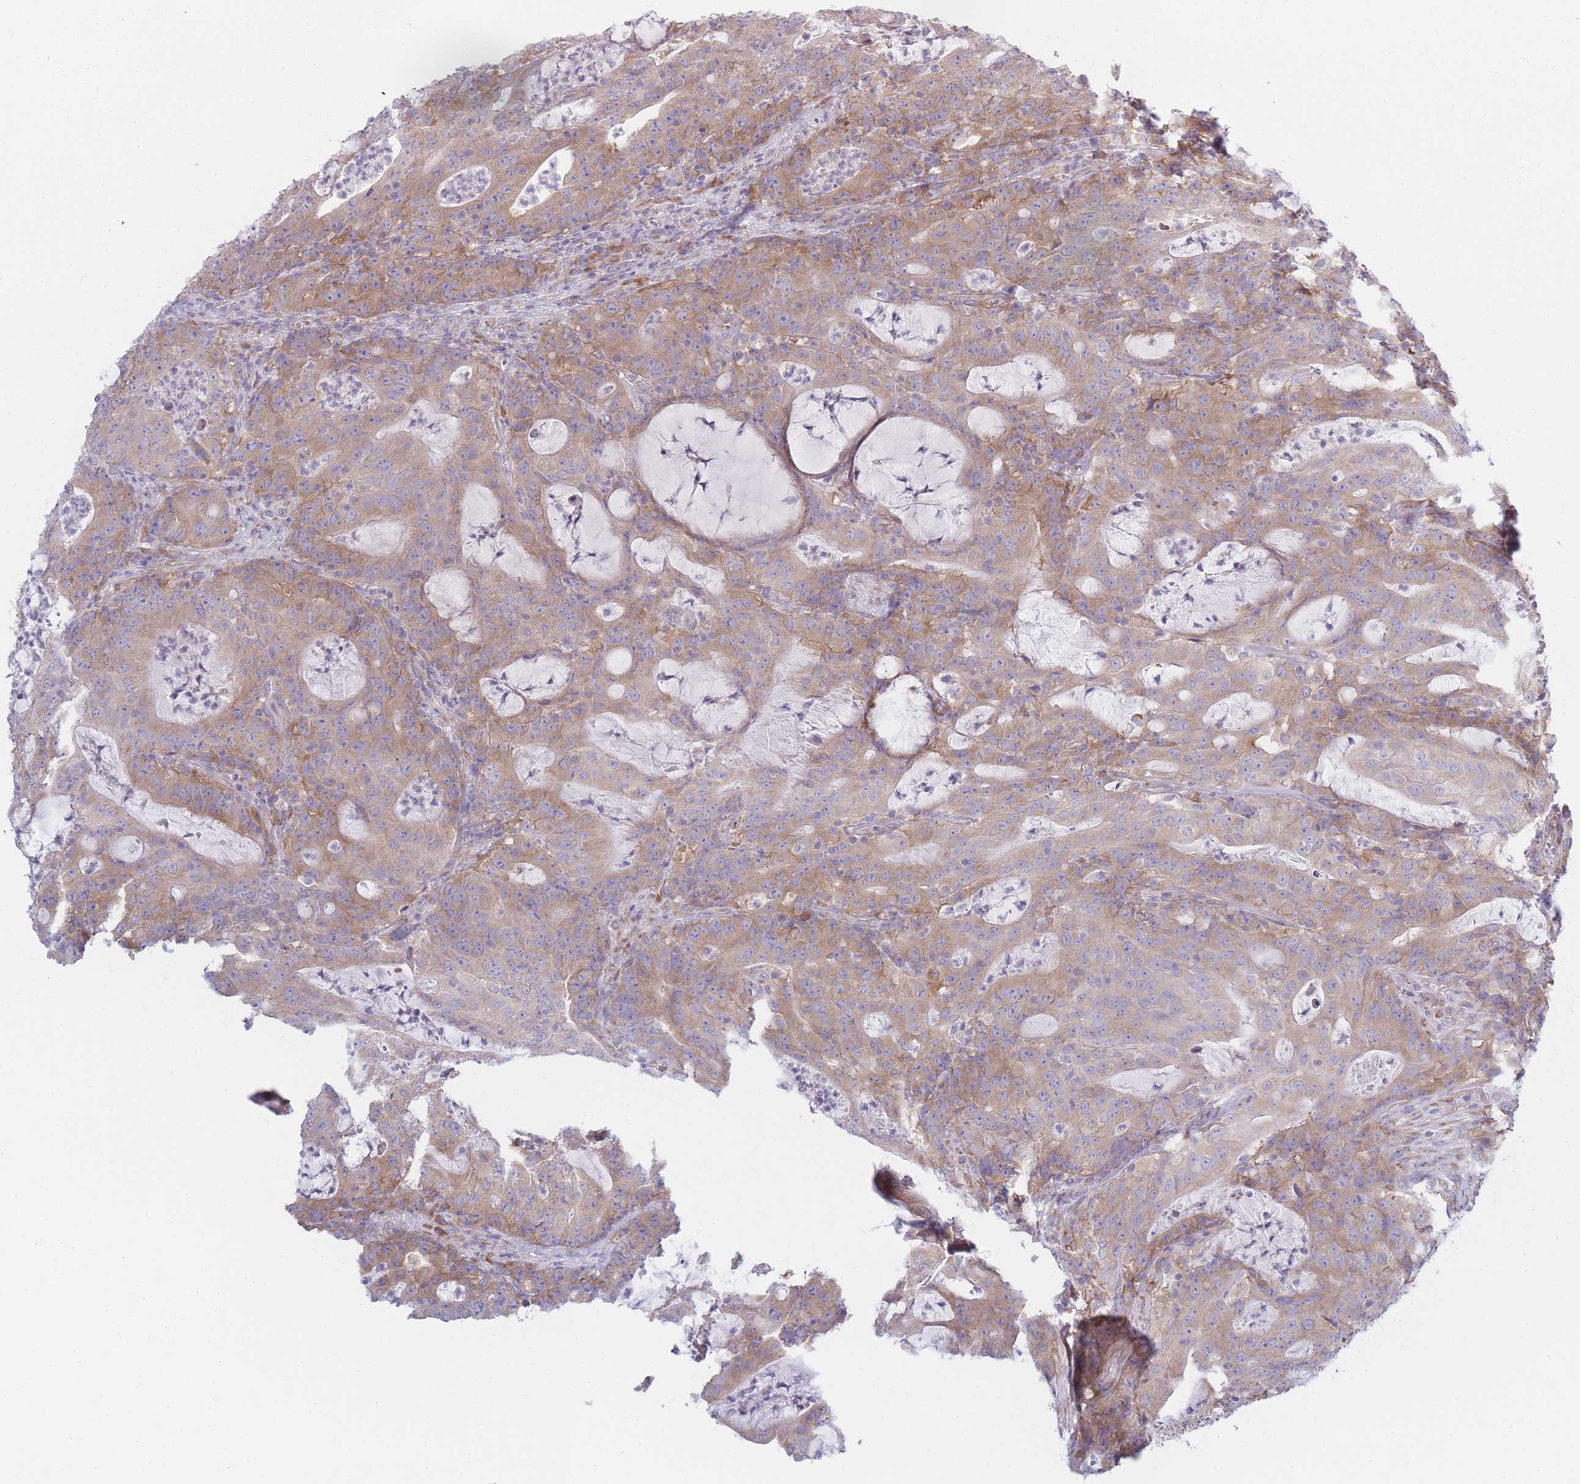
{"staining": {"intensity": "moderate", "quantity": ">75%", "location": "cytoplasmic/membranous"}, "tissue": "colorectal cancer", "cell_type": "Tumor cells", "image_type": "cancer", "snomed": [{"axis": "morphology", "description": "Adenocarcinoma, NOS"}, {"axis": "topography", "description": "Colon"}], "caption": "Tumor cells show medium levels of moderate cytoplasmic/membranous expression in approximately >75% of cells in adenocarcinoma (colorectal). Nuclei are stained in blue.", "gene": "OR5L2", "patient": {"sex": "male", "age": 83}}